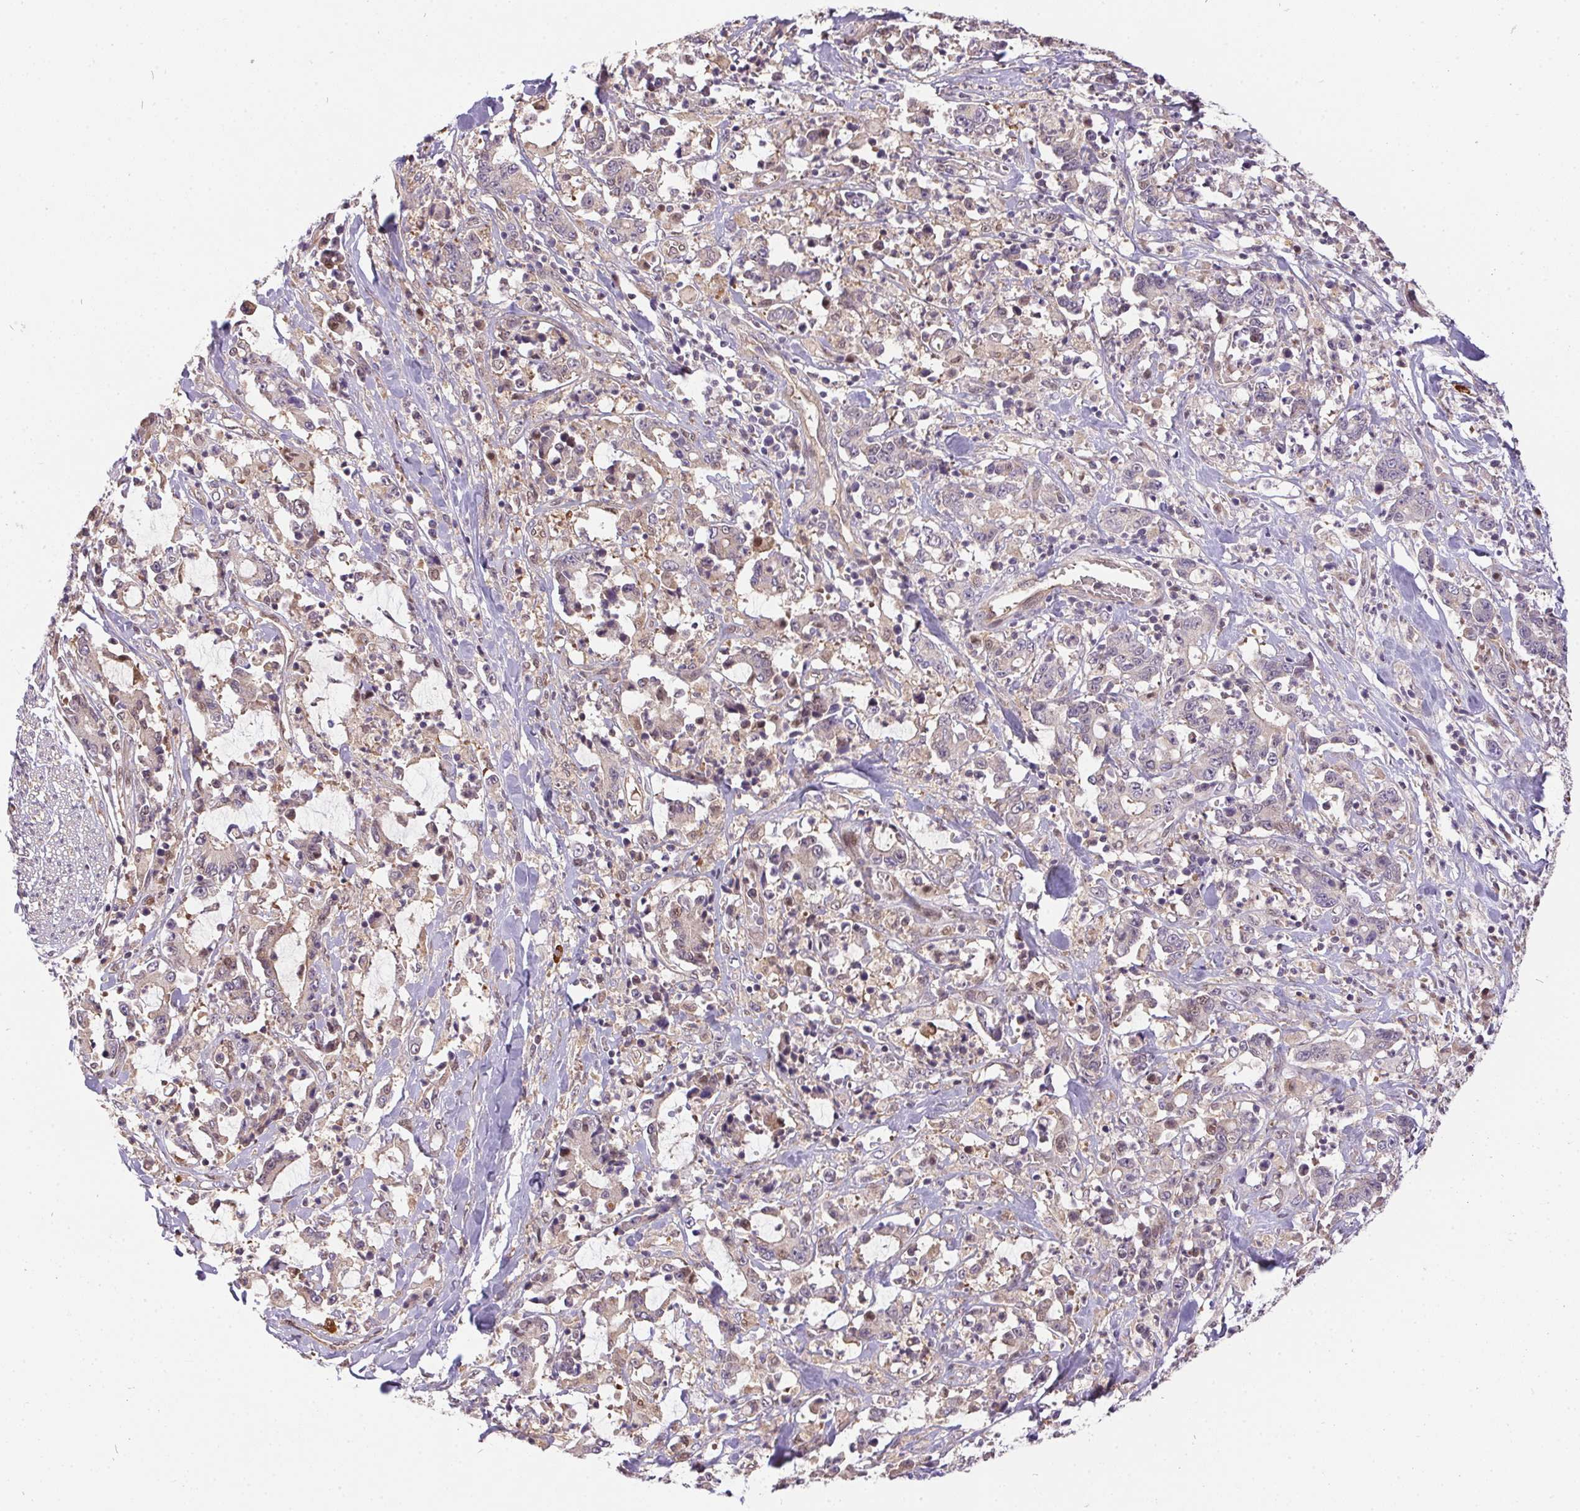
{"staining": {"intensity": "negative", "quantity": "none", "location": "none"}, "tissue": "stomach cancer", "cell_type": "Tumor cells", "image_type": "cancer", "snomed": [{"axis": "morphology", "description": "Adenocarcinoma, NOS"}, {"axis": "topography", "description": "Stomach, upper"}], "caption": "Micrograph shows no significant protein staining in tumor cells of stomach cancer.", "gene": "NUDT16", "patient": {"sex": "male", "age": 68}}